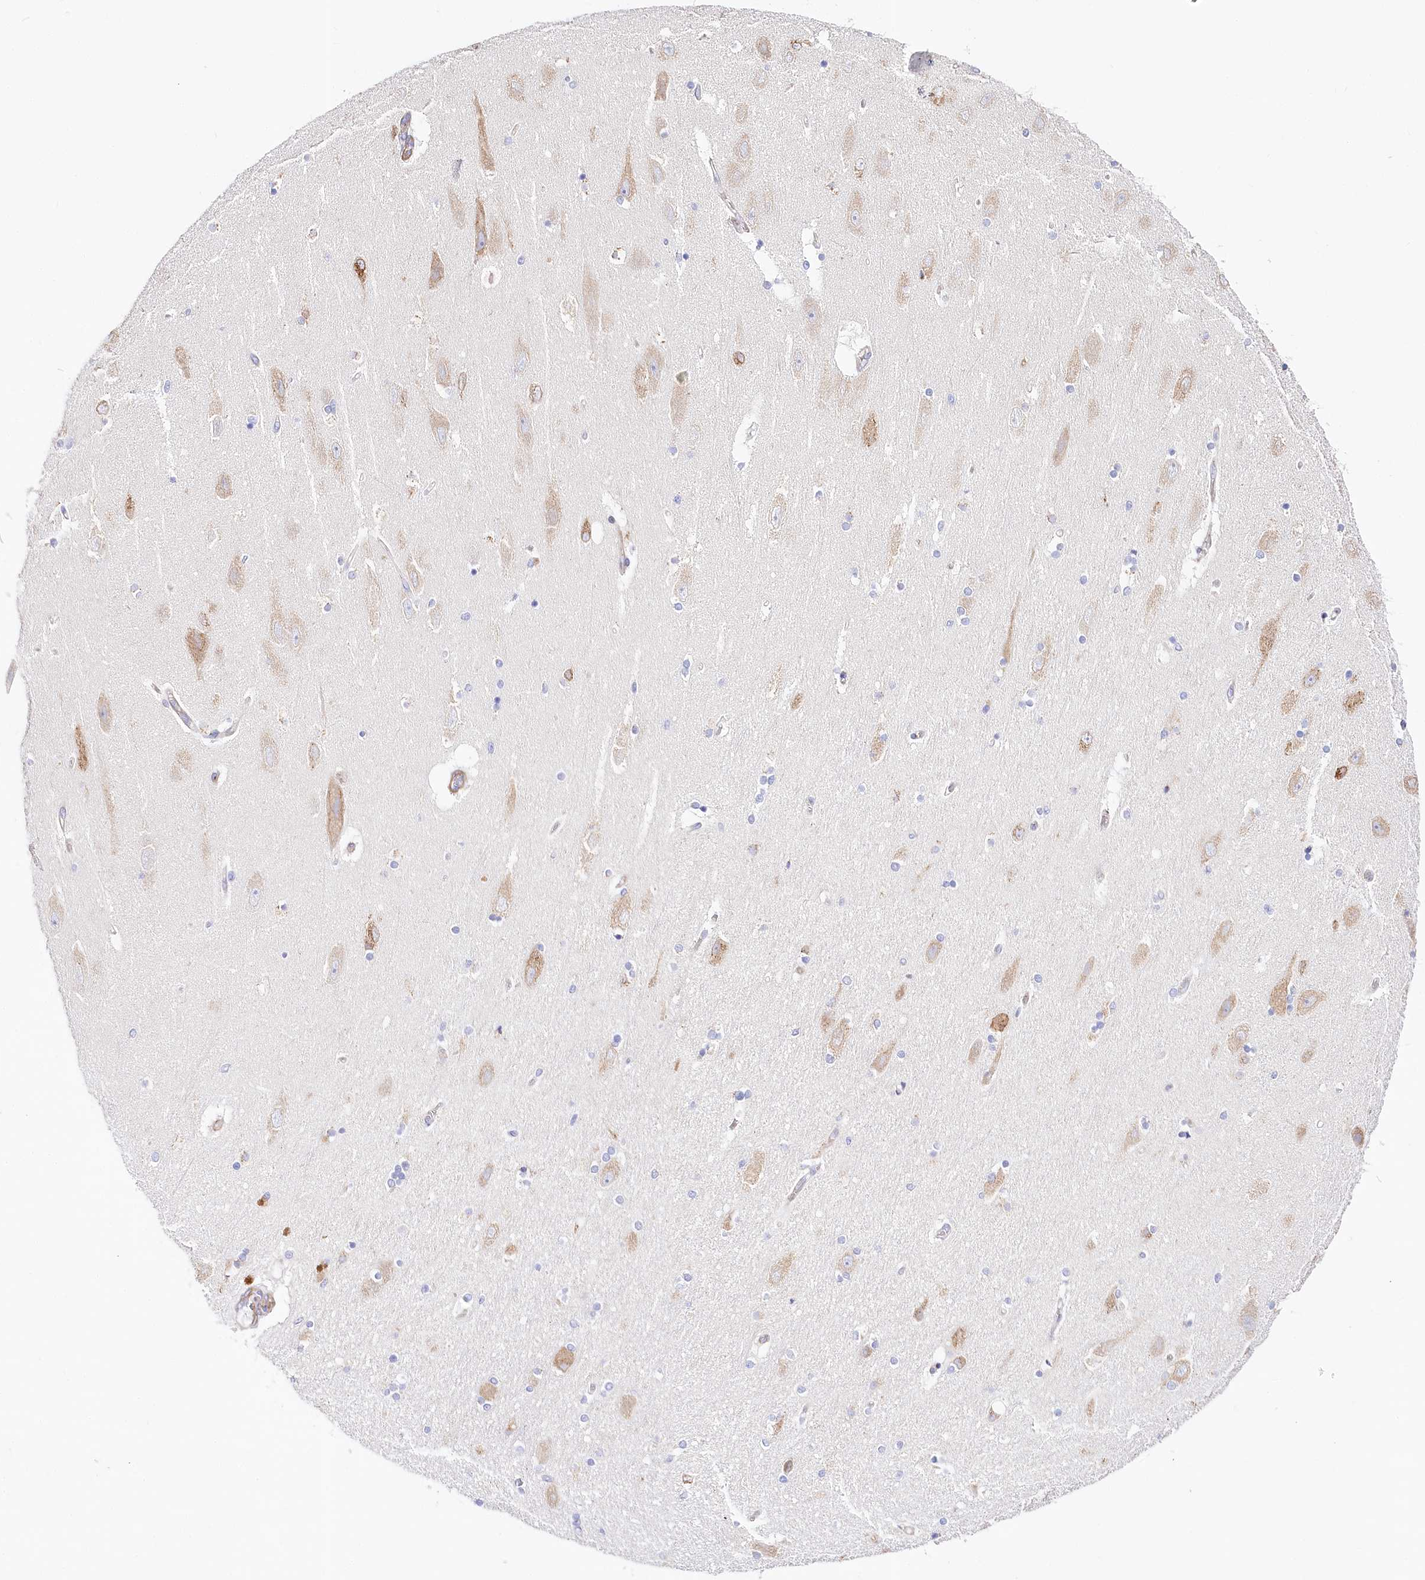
{"staining": {"intensity": "negative", "quantity": "none", "location": "none"}, "tissue": "hippocampus", "cell_type": "Glial cells", "image_type": "normal", "snomed": [{"axis": "morphology", "description": "Normal tissue, NOS"}, {"axis": "topography", "description": "Hippocampus"}], "caption": "DAB immunohistochemical staining of unremarkable human hippocampus displays no significant expression in glial cells.", "gene": "ABRAXAS2", "patient": {"sex": "female", "age": 54}}